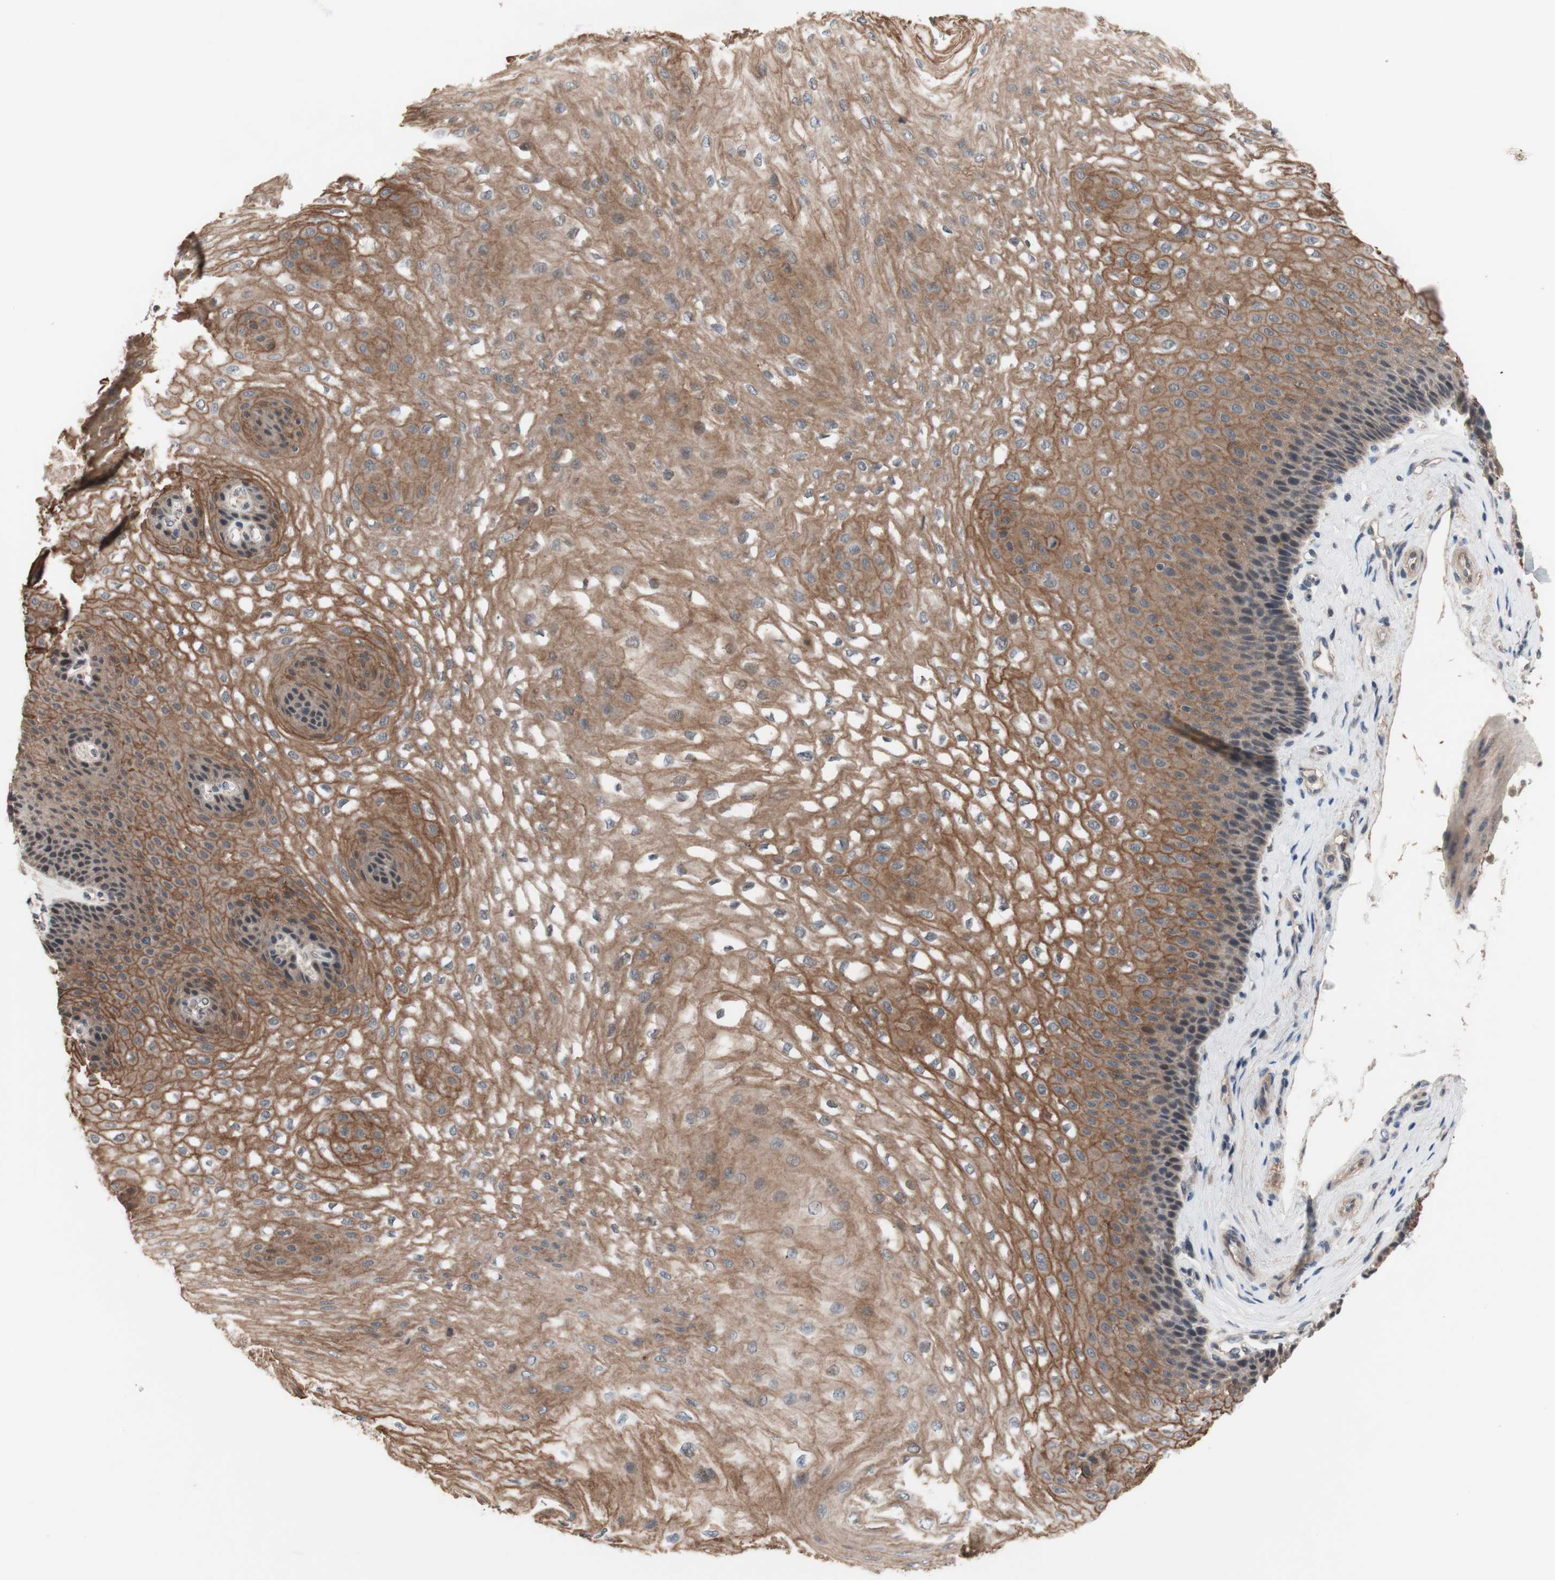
{"staining": {"intensity": "moderate", "quantity": ">75%", "location": "cytoplasmic/membranous"}, "tissue": "esophagus", "cell_type": "Squamous epithelial cells", "image_type": "normal", "snomed": [{"axis": "morphology", "description": "Normal tissue, NOS"}, {"axis": "topography", "description": "Esophagus"}], "caption": "The histopathology image displays a brown stain indicating the presence of a protein in the cytoplasmic/membranous of squamous epithelial cells in esophagus.", "gene": "CD55", "patient": {"sex": "female", "age": 72}}